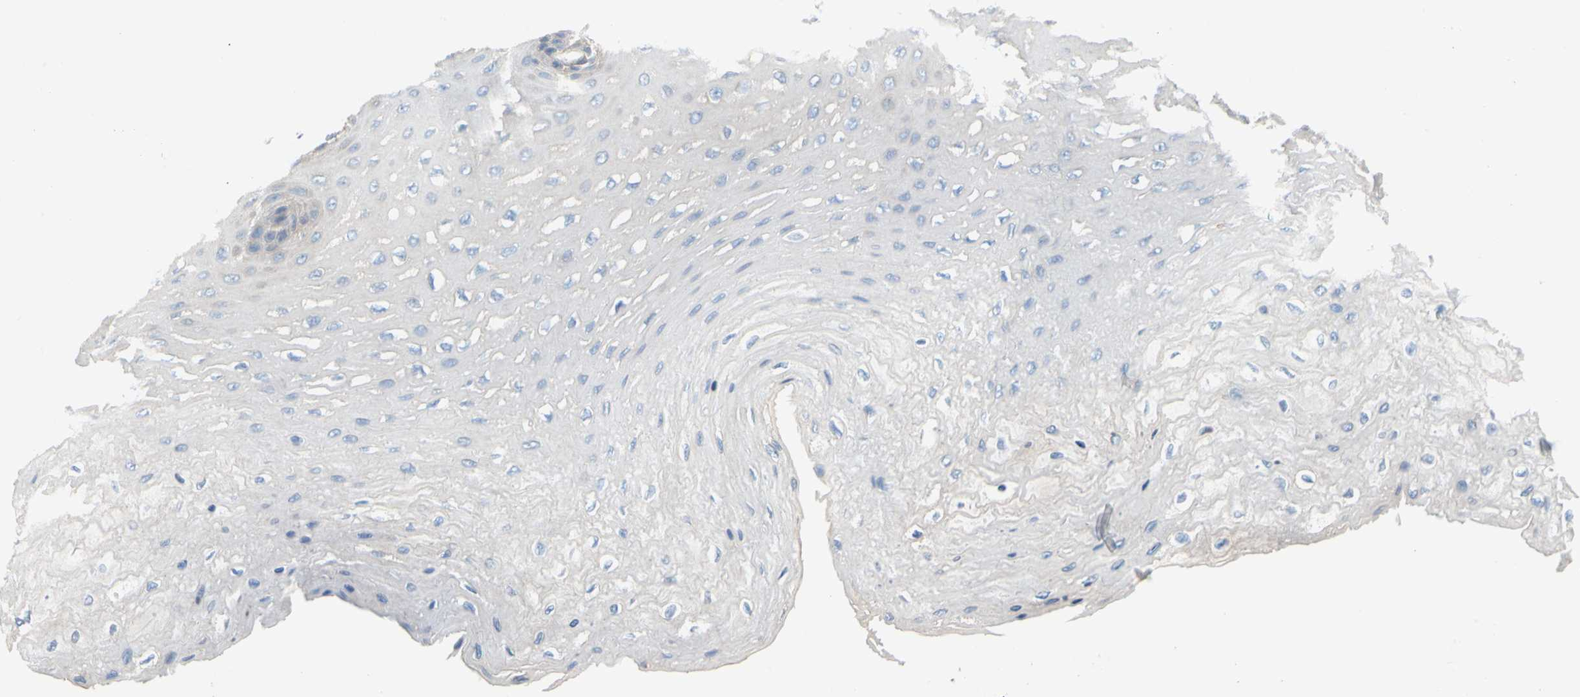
{"staining": {"intensity": "negative", "quantity": "none", "location": "none"}, "tissue": "esophagus", "cell_type": "Squamous epithelial cells", "image_type": "normal", "snomed": [{"axis": "morphology", "description": "Normal tissue, NOS"}, {"axis": "topography", "description": "Esophagus"}], "caption": "DAB immunohistochemical staining of benign esophagus demonstrates no significant staining in squamous epithelial cells. (DAB (3,3'-diaminobenzidine) IHC visualized using brightfield microscopy, high magnification).", "gene": "ENSG00000288796", "patient": {"sex": "female", "age": 72}}